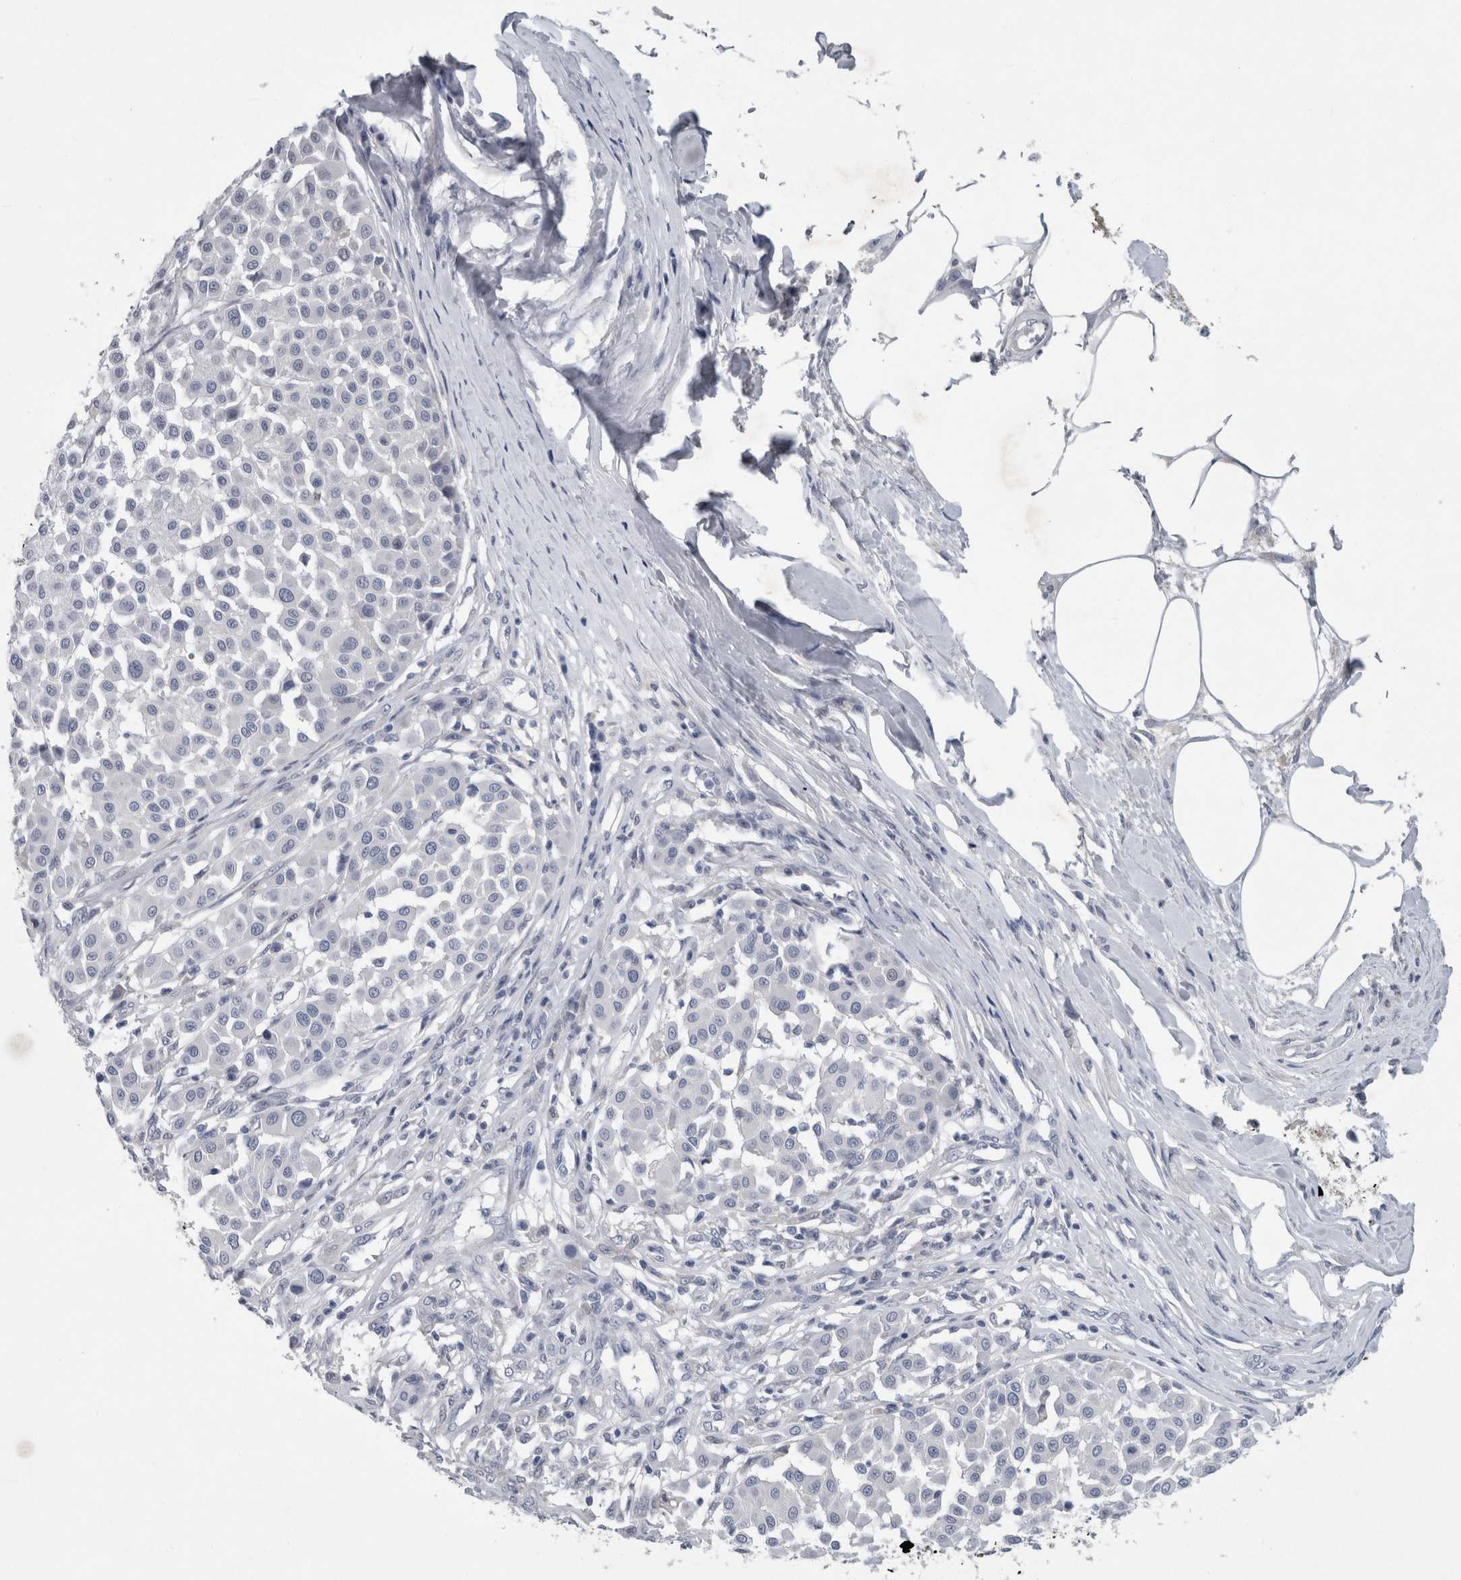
{"staining": {"intensity": "negative", "quantity": "none", "location": "none"}, "tissue": "melanoma", "cell_type": "Tumor cells", "image_type": "cancer", "snomed": [{"axis": "morphology", "description": "Malignant melanoma, Metastatic site"}, {"axis": "topography", "description": "Soft tissue"}], "caption": "IHC photomicrograph of melanoma stained for a protein (brown), which exhibits no expression in tumor cells.", "gene": "FAM83H", "patient": {"sex": "male", "age": 41}}